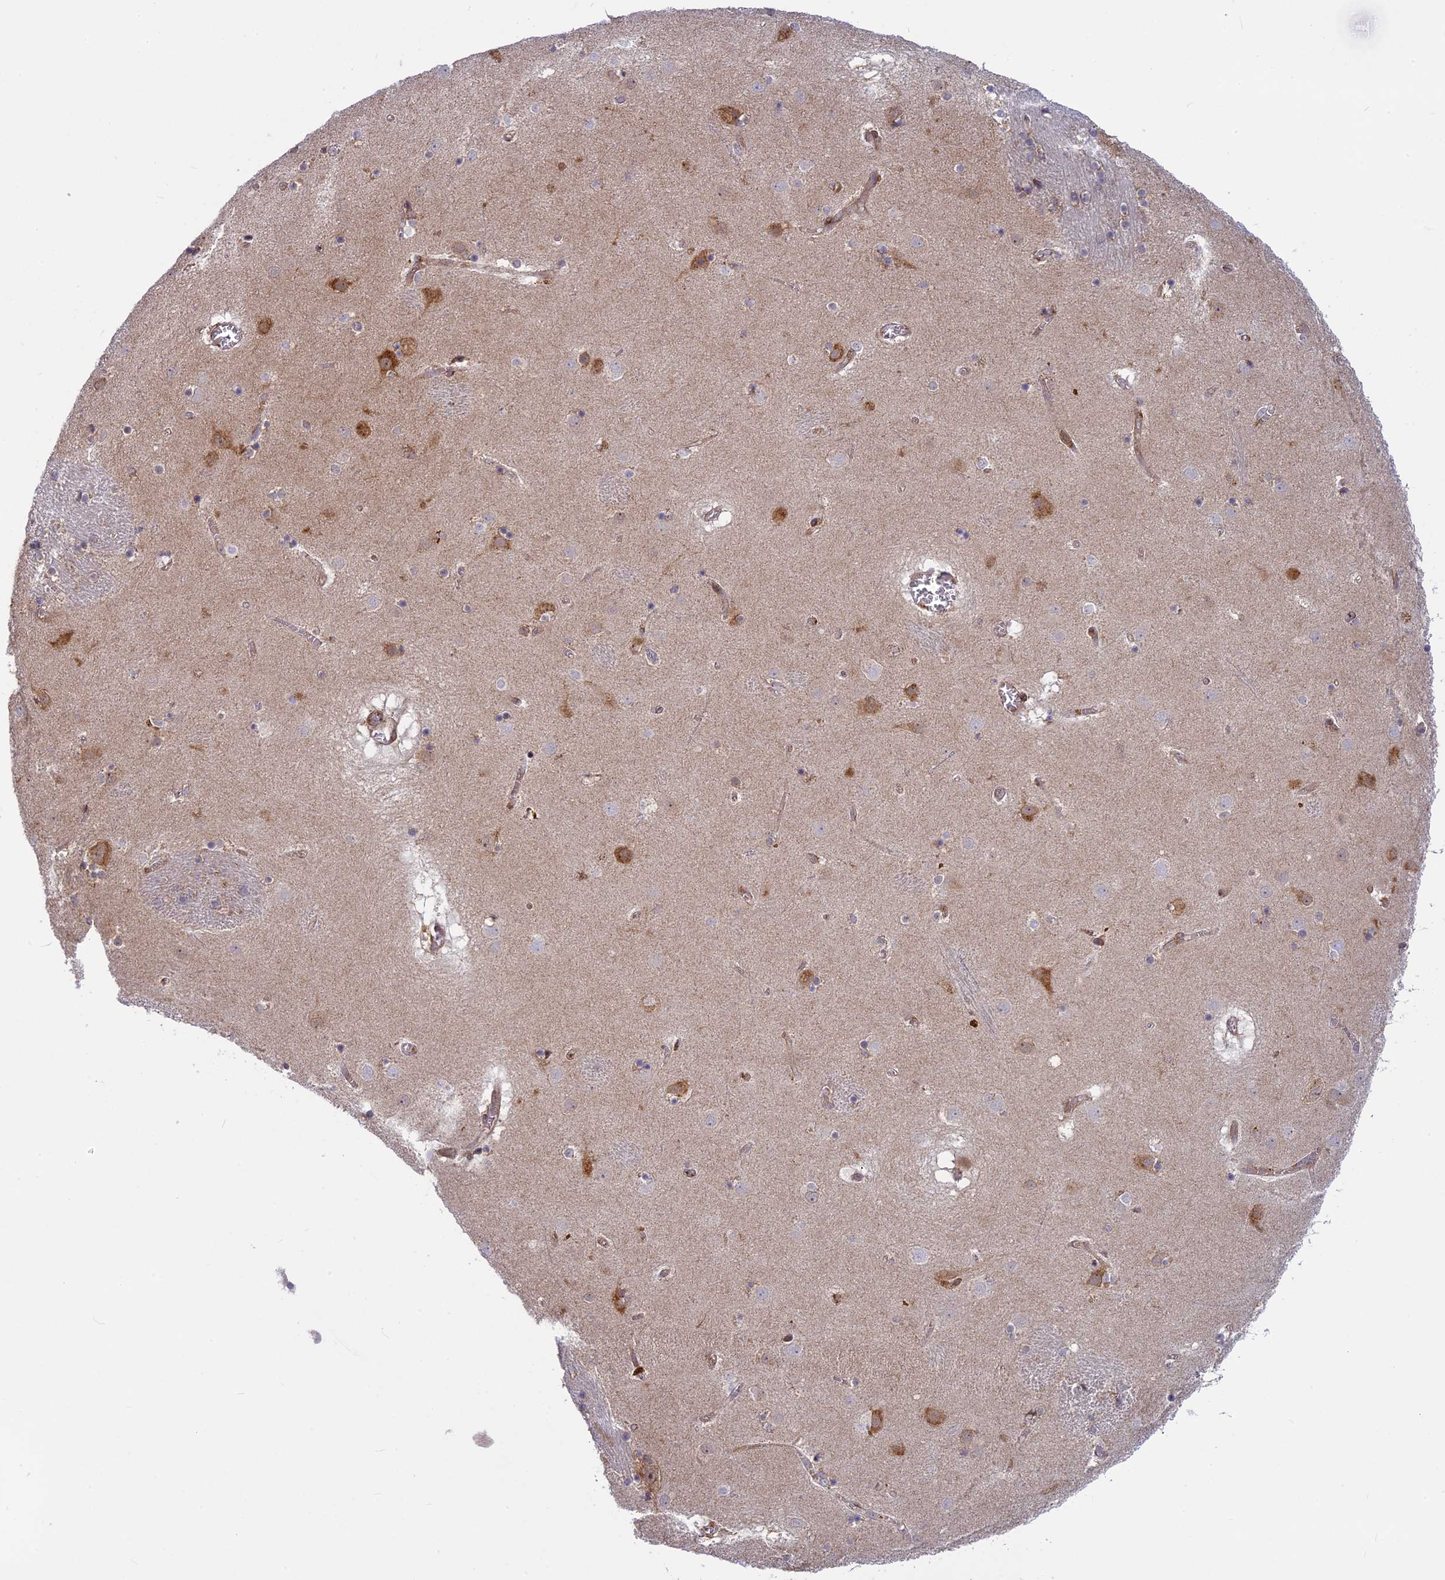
{"staining": {"intensity": "weak", "quantity": "<25%", "location": "cytoplasmic/membranous"}, "tissue": "caudate", "cell_type": "Glial cells", "image_type": "normal", "snomed": [{"axis": "morphology", "description": "Normal tissue, NOS"}, {"axis": "topography", "description": "Lateral ventricle wall"}], "caption": "The IHC image has no significant staining in glial cells of caudate. The staining is performed using DAB brown chromogen with nuclei counter-stained in using hematoxylin.", "gene": "CLINT1", "patient": {"sex": "male", "age": 70}}